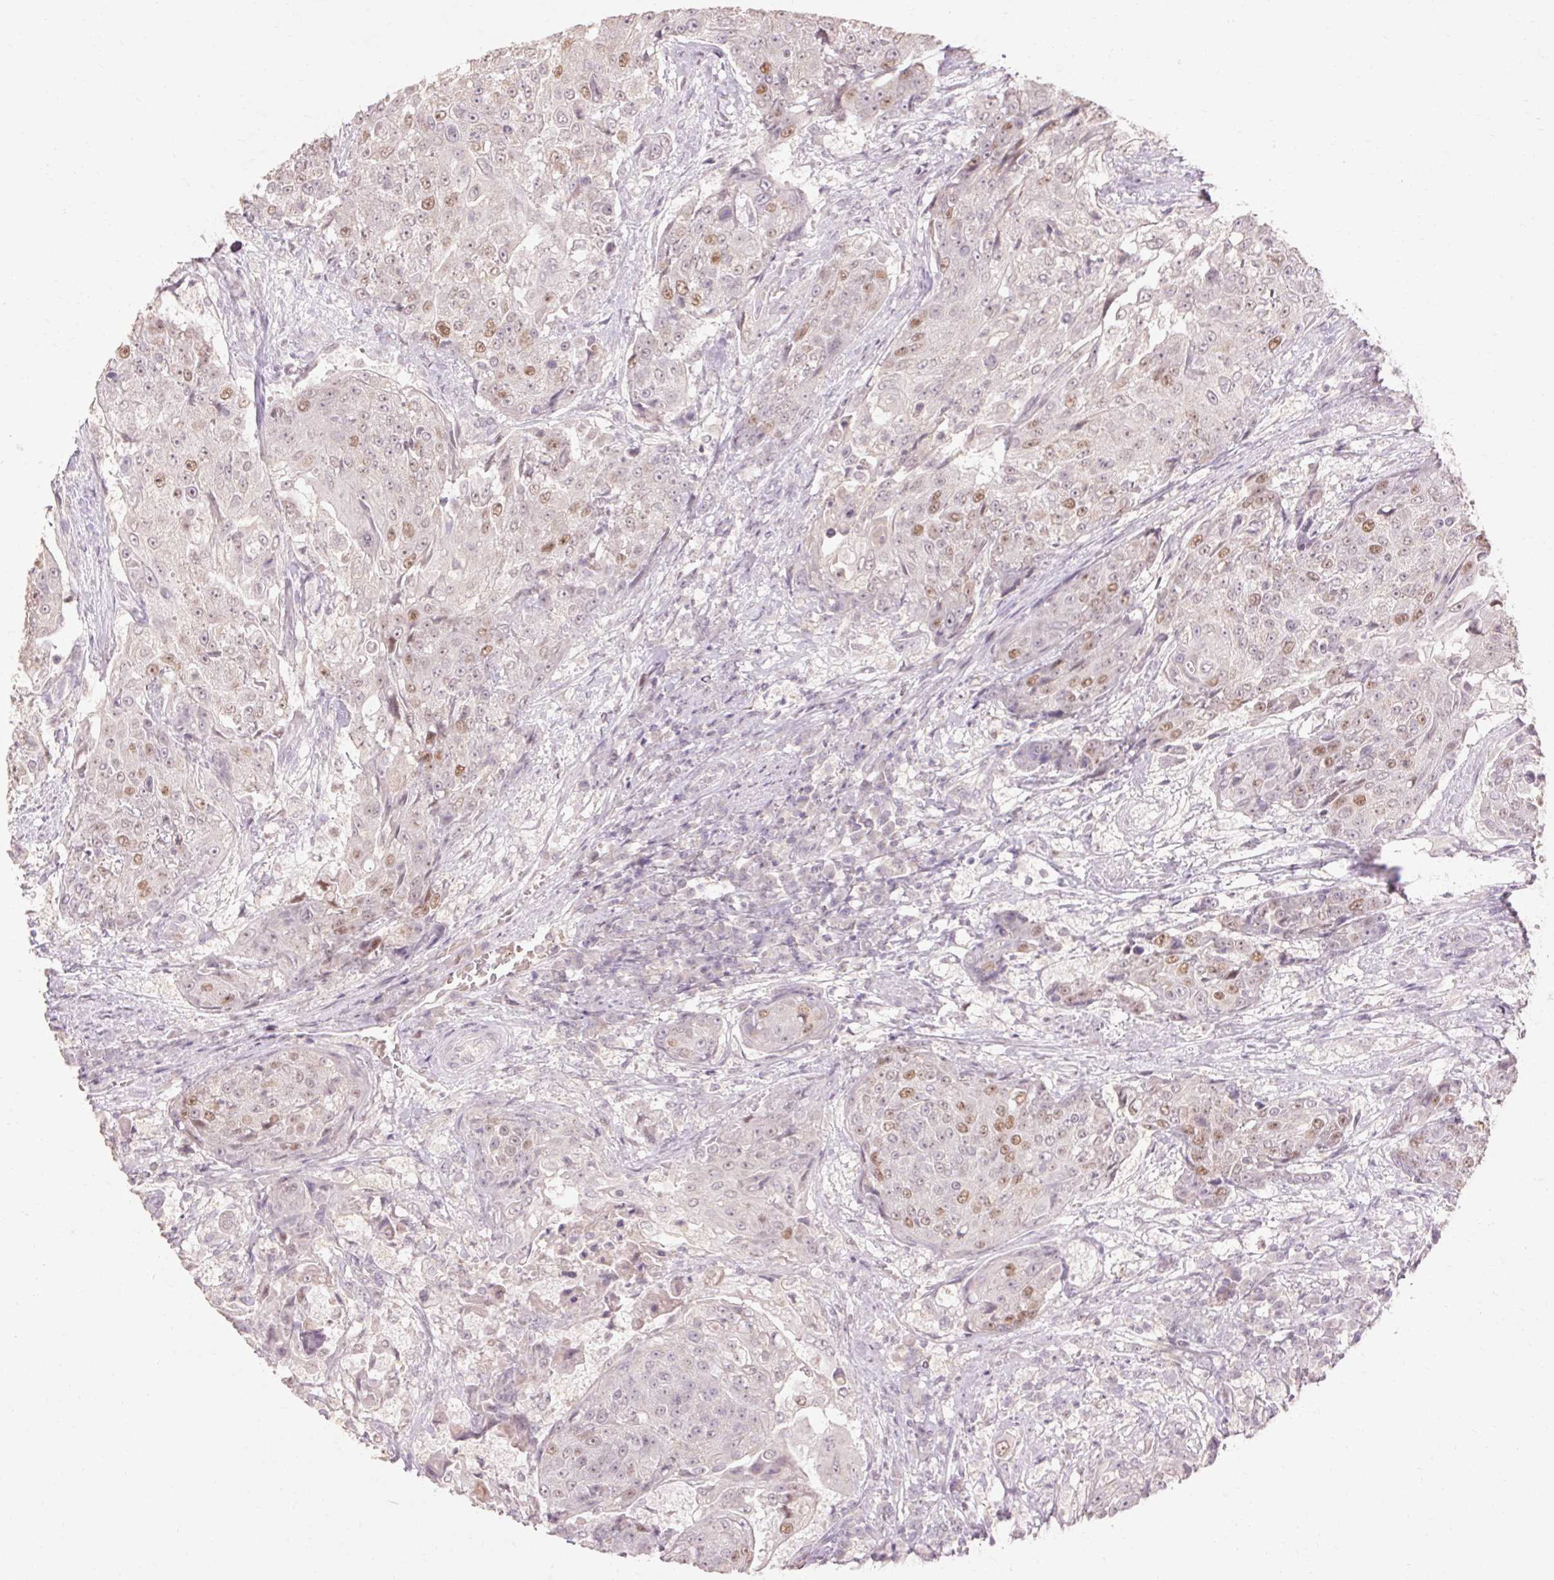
{"staining": {"intensity": "moderate", "quantity": "<25%", "location": "nuclear"}, "tissue": "urothelial cancer", "cell_type": "Tumor cells", "image_type": "cancer", "snomed": [{"axis": "morphology", "description": "Urothelial carcinoma, High grade"}, {"axis": "topography", "description": "Urinary bladder"}], "caption": "Immunohistochemistry (IHC) of human high-grade urothelial carcinoma exhibits low levels of moderate nuclear expression in approximately <25% of tumor cells.", "gene": "SKP2", "patient": {"sex": "female", "age": 63}}